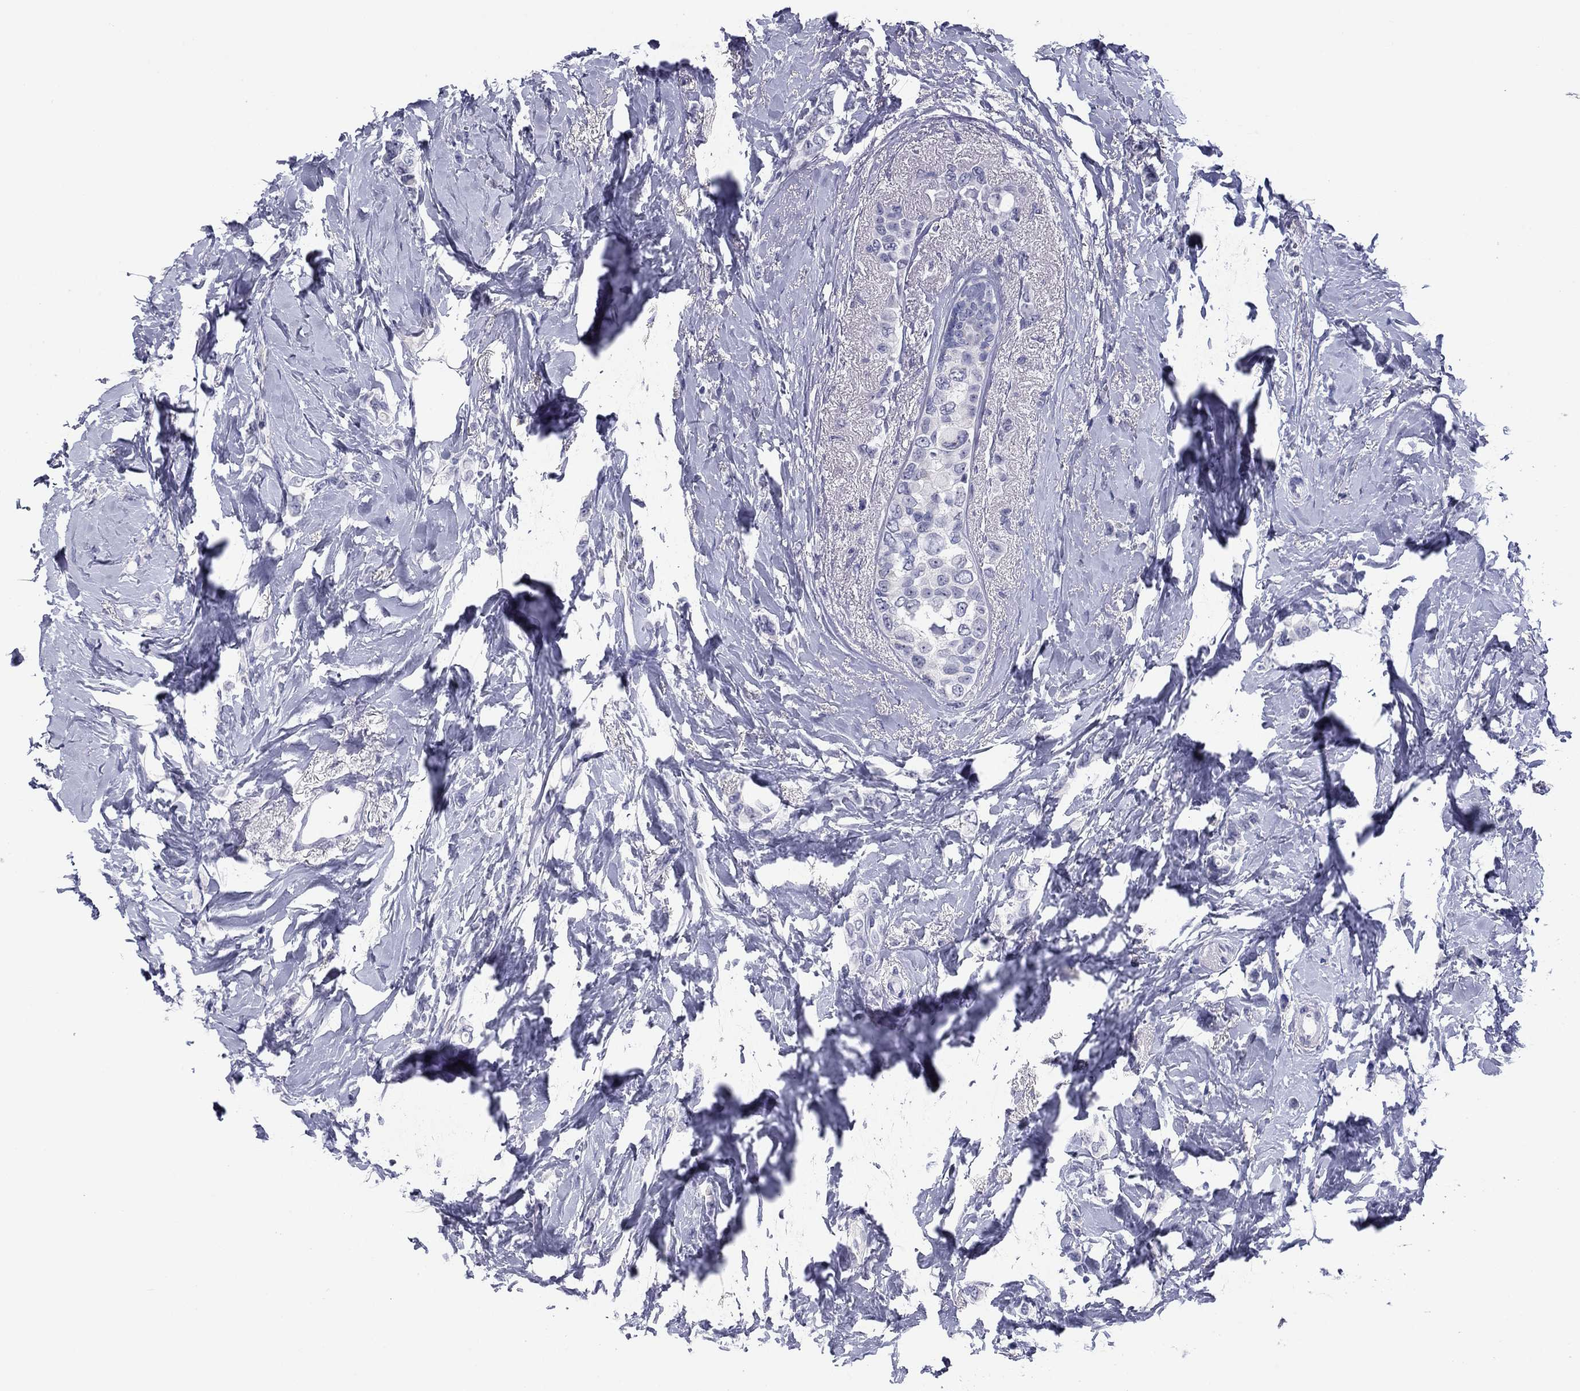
{"staining": {"intensity": "negative", "quantity": "none", "location": "none"}, "tissue": "breast cancer", "cell_type": "Tumor cells", "image_type": "cancer", "snomed": [{"axis": "morphology", "description": "Lobular carcinoma"}, {"axis": "topography", "description": "Breast"}], "caption": "DAB (3,3'-diaminobenzidine) immunohistochemical staining of human breast cancer displays no significant positivity in tumor cells. (Stains: DAB immunohistochemistry (IHC) with hematoxylin counter stain, Microscopy: brightfield microscopy at high magnification).", "gene": "TCFL5", "patient": {"sex": "female", "age": 66}}